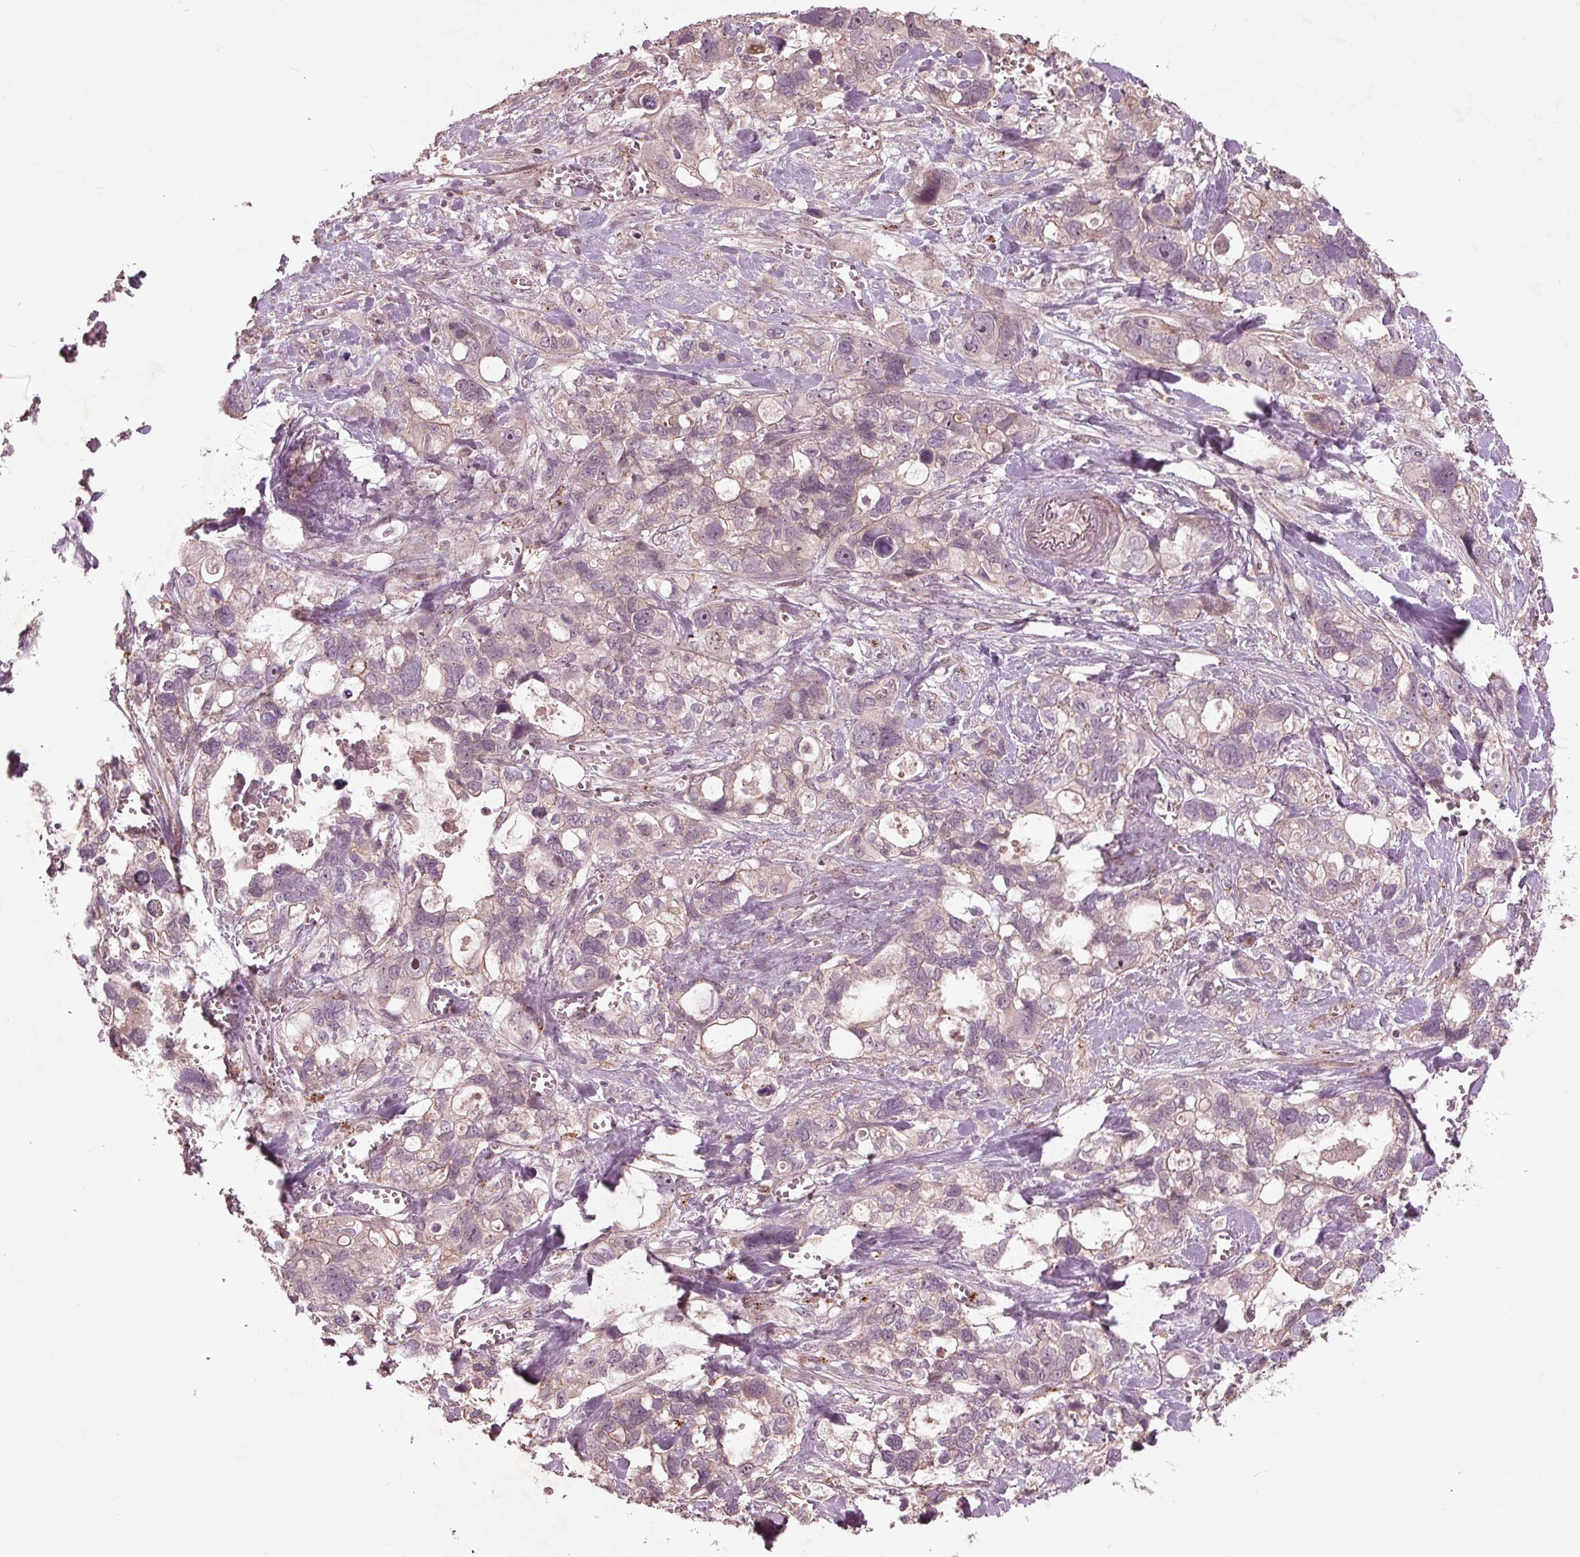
{"staining": {"intensity": "negative", "quantity": "none", "location": "none"}, "tissue": "stomach cancer", "cell_type": "Tumor cells", "image_type": "cancer", "snomed": [{"axis": "morphology", "description": "Adenocarcinoma, NOS"}, {"axis": "topography", "description": "Stomach, upper"}], "caption": "Tumor cells show no significant expression in stomach cancer. Nuclei are stained in blue.", "gene": "CDKL4", "patient": {"sex": "female", "age": 81}}